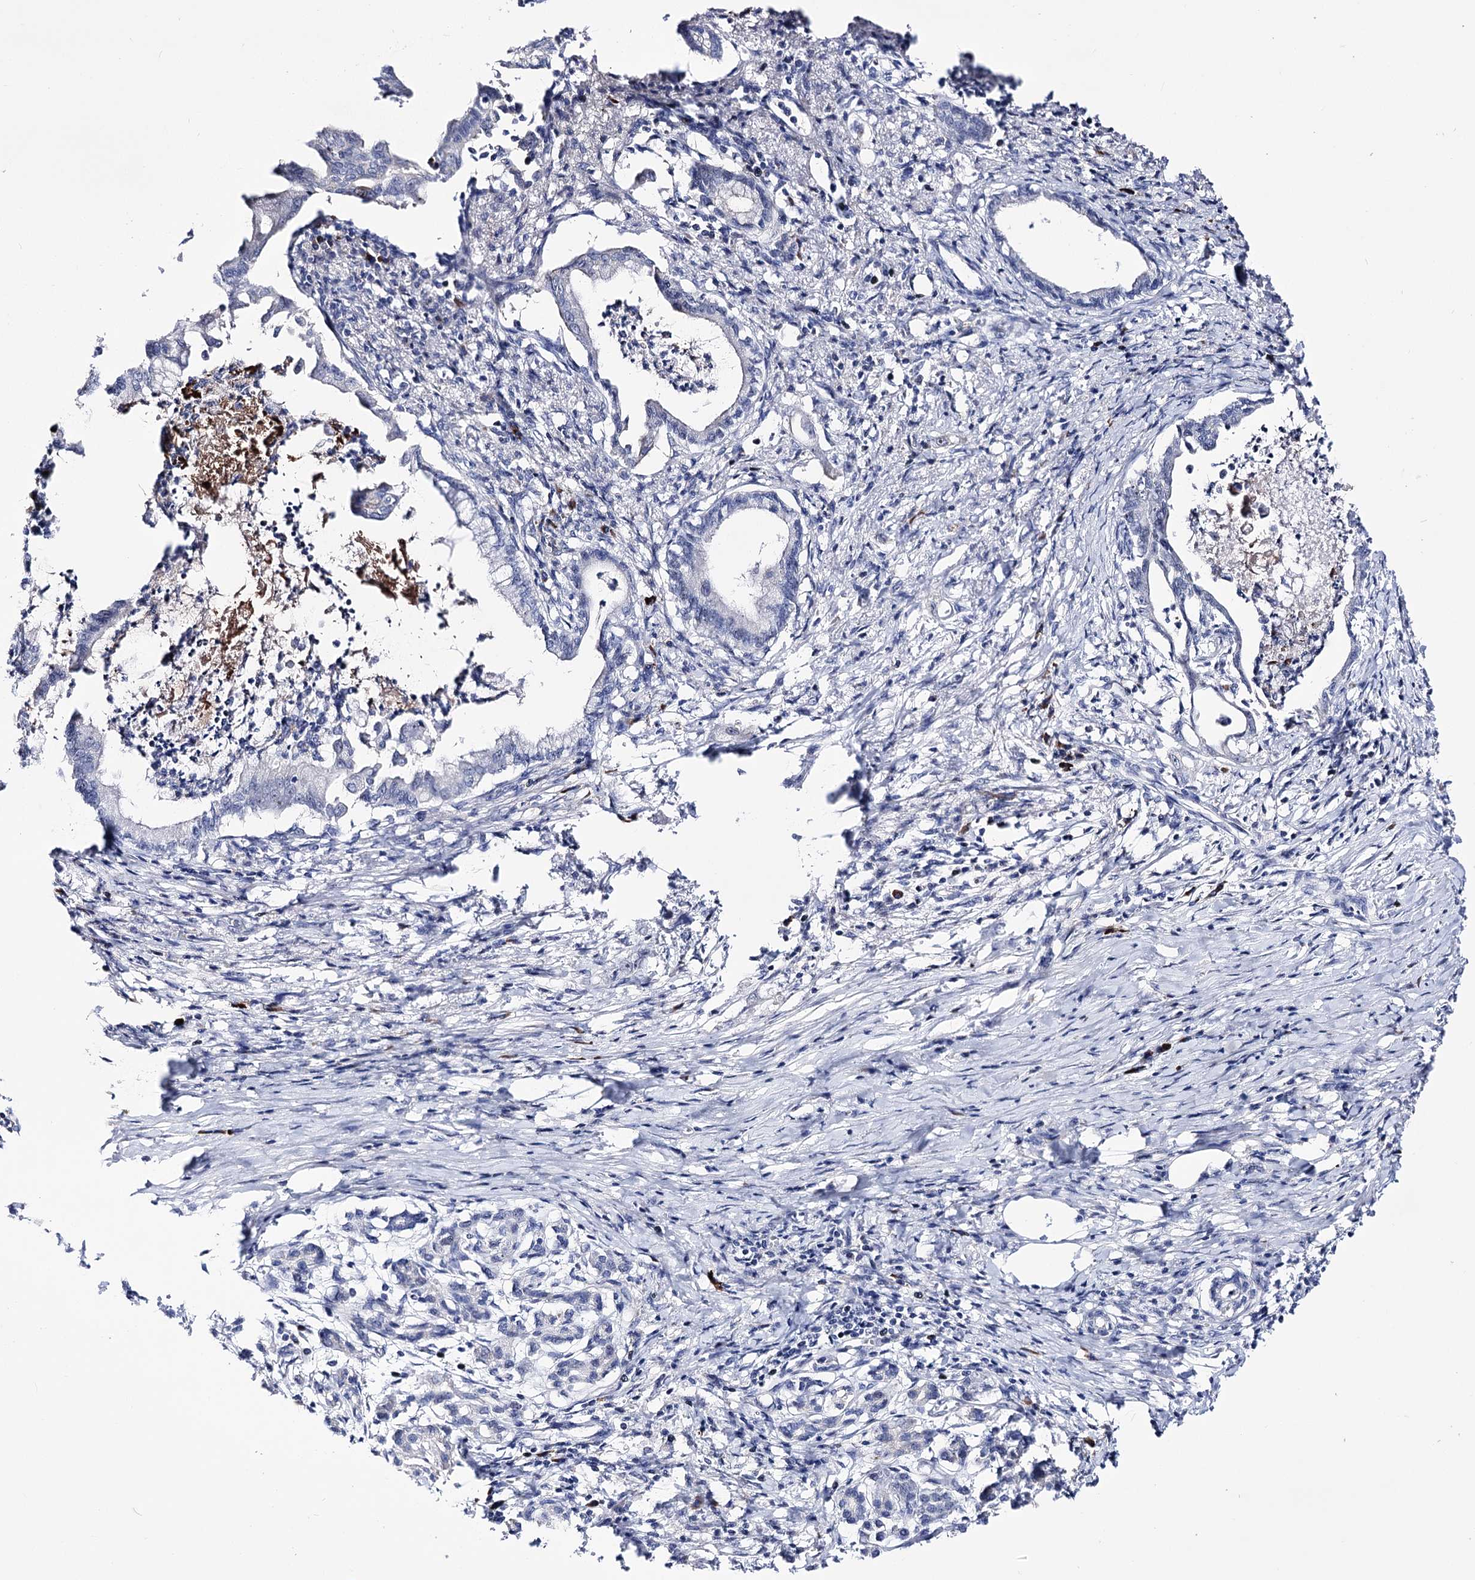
{"staining": {"intensity": "negative", "quantity": "none", "location": "none"}, "tissue": "pancreatic cancer", "cell_type": "Tumor cells", "image_type": "cancer", "snomed": [{"axis": "morphology", "description": "Adenocarcinoma, NOS"}, {"axis": "topography", "description": "Pancreas"}], "caption": "Tumor cells are negative for protein expression in human pancreatic cancer (adenocarcinoma).", "gene": "PCGF5", "patient": {"sex": "female", "age": 55}}